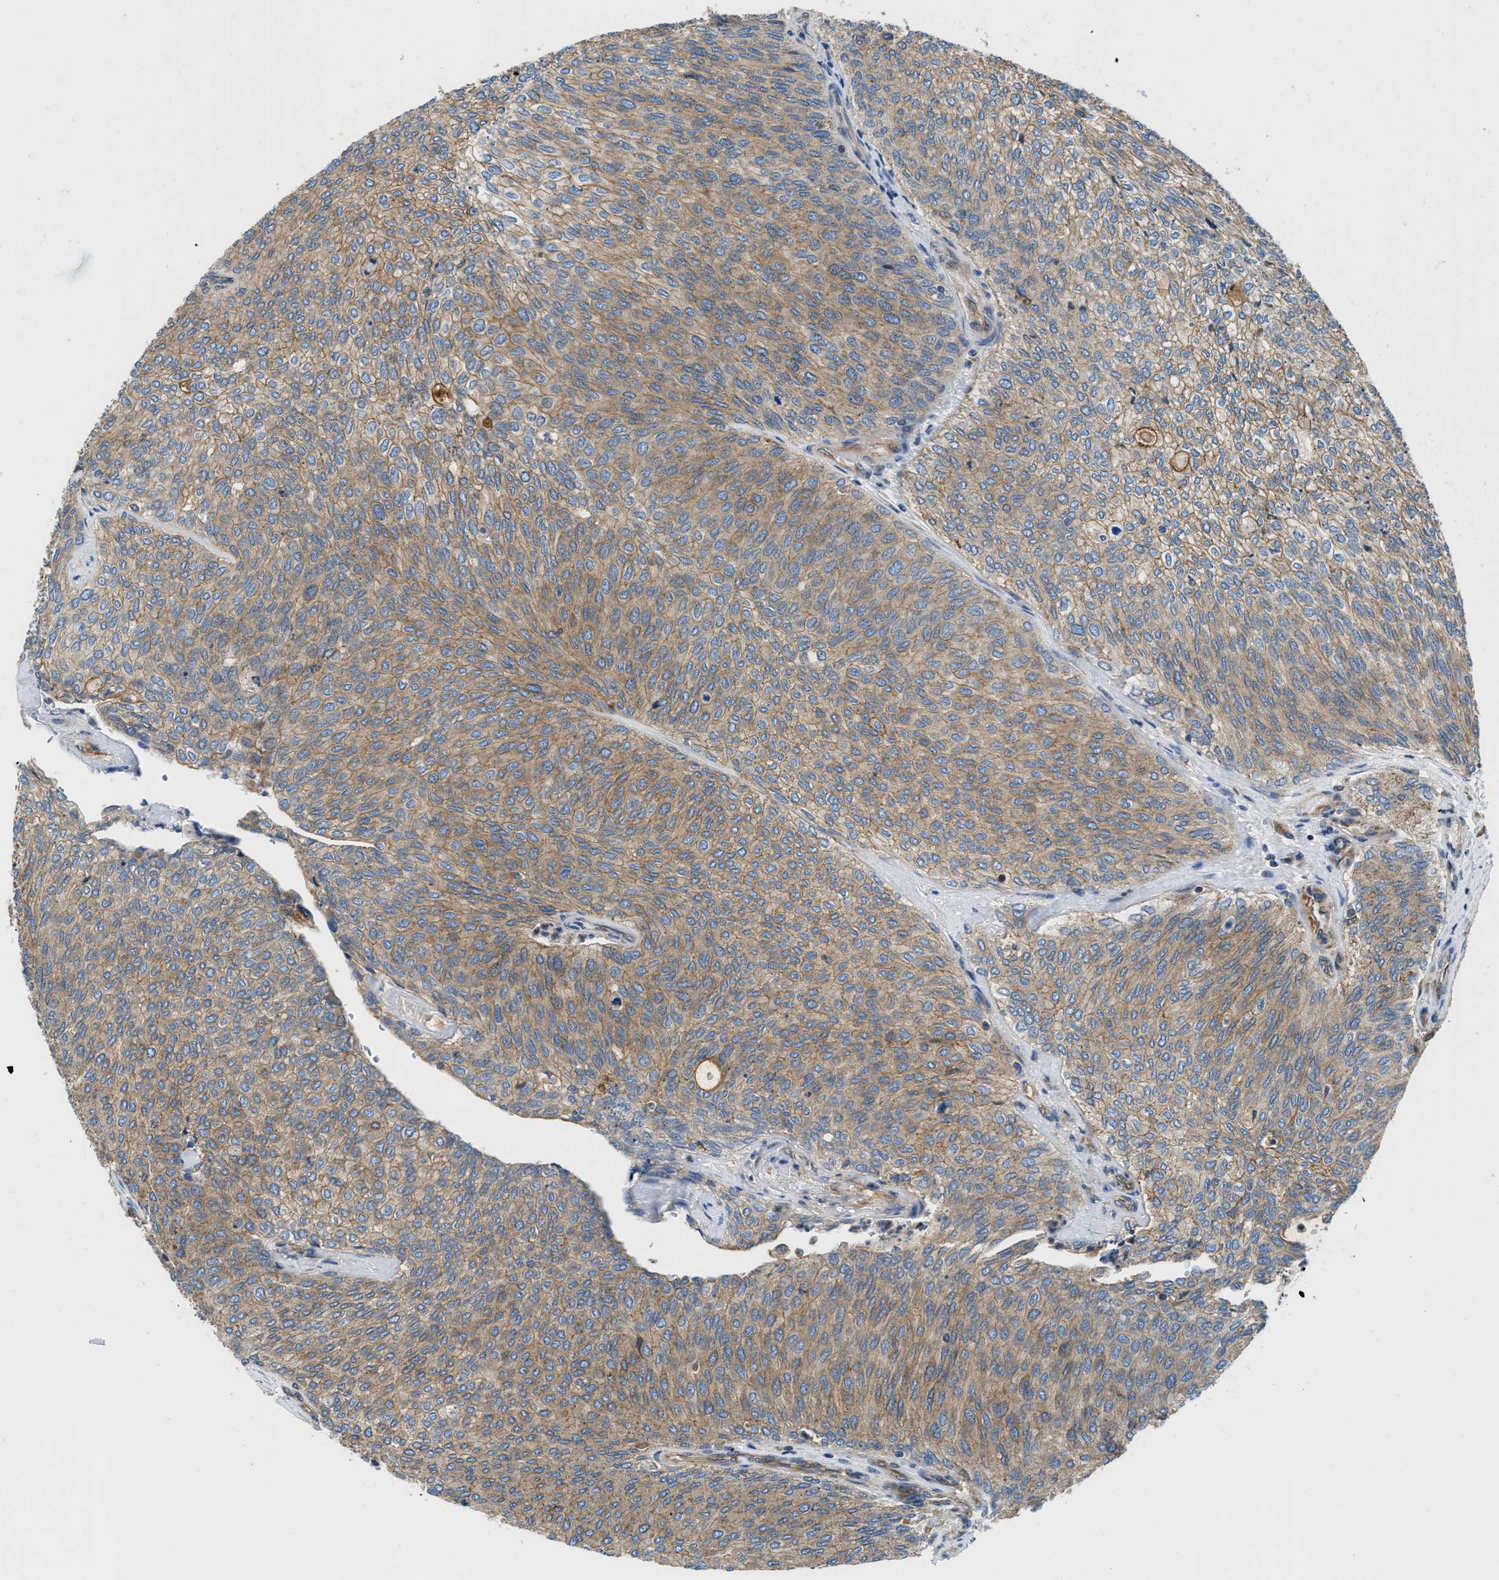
{"staining": {"intensity": "moderate", "quantity": ">75%", "location": "cytoplasmic/membranous"}, "tissue": "urothelial cancer", "cell_type": "Tumor cells", "image_type": "cancer", "snomed": [{"axis": "morphology", "description": "Urothelial carcinoma, Low grade"}, {"axis": "topography", "description": "Urinary bladder"}], "caption": "DAB (3,3'-diaminobenzidine) immunohistochemical staining of human urothelial cancer displays moderate cytoplasmic/membranous protein staining in about >75% of tumor cells.", "gene": "HSD17B12", "patient": {"sex": "female", "age": 79}}